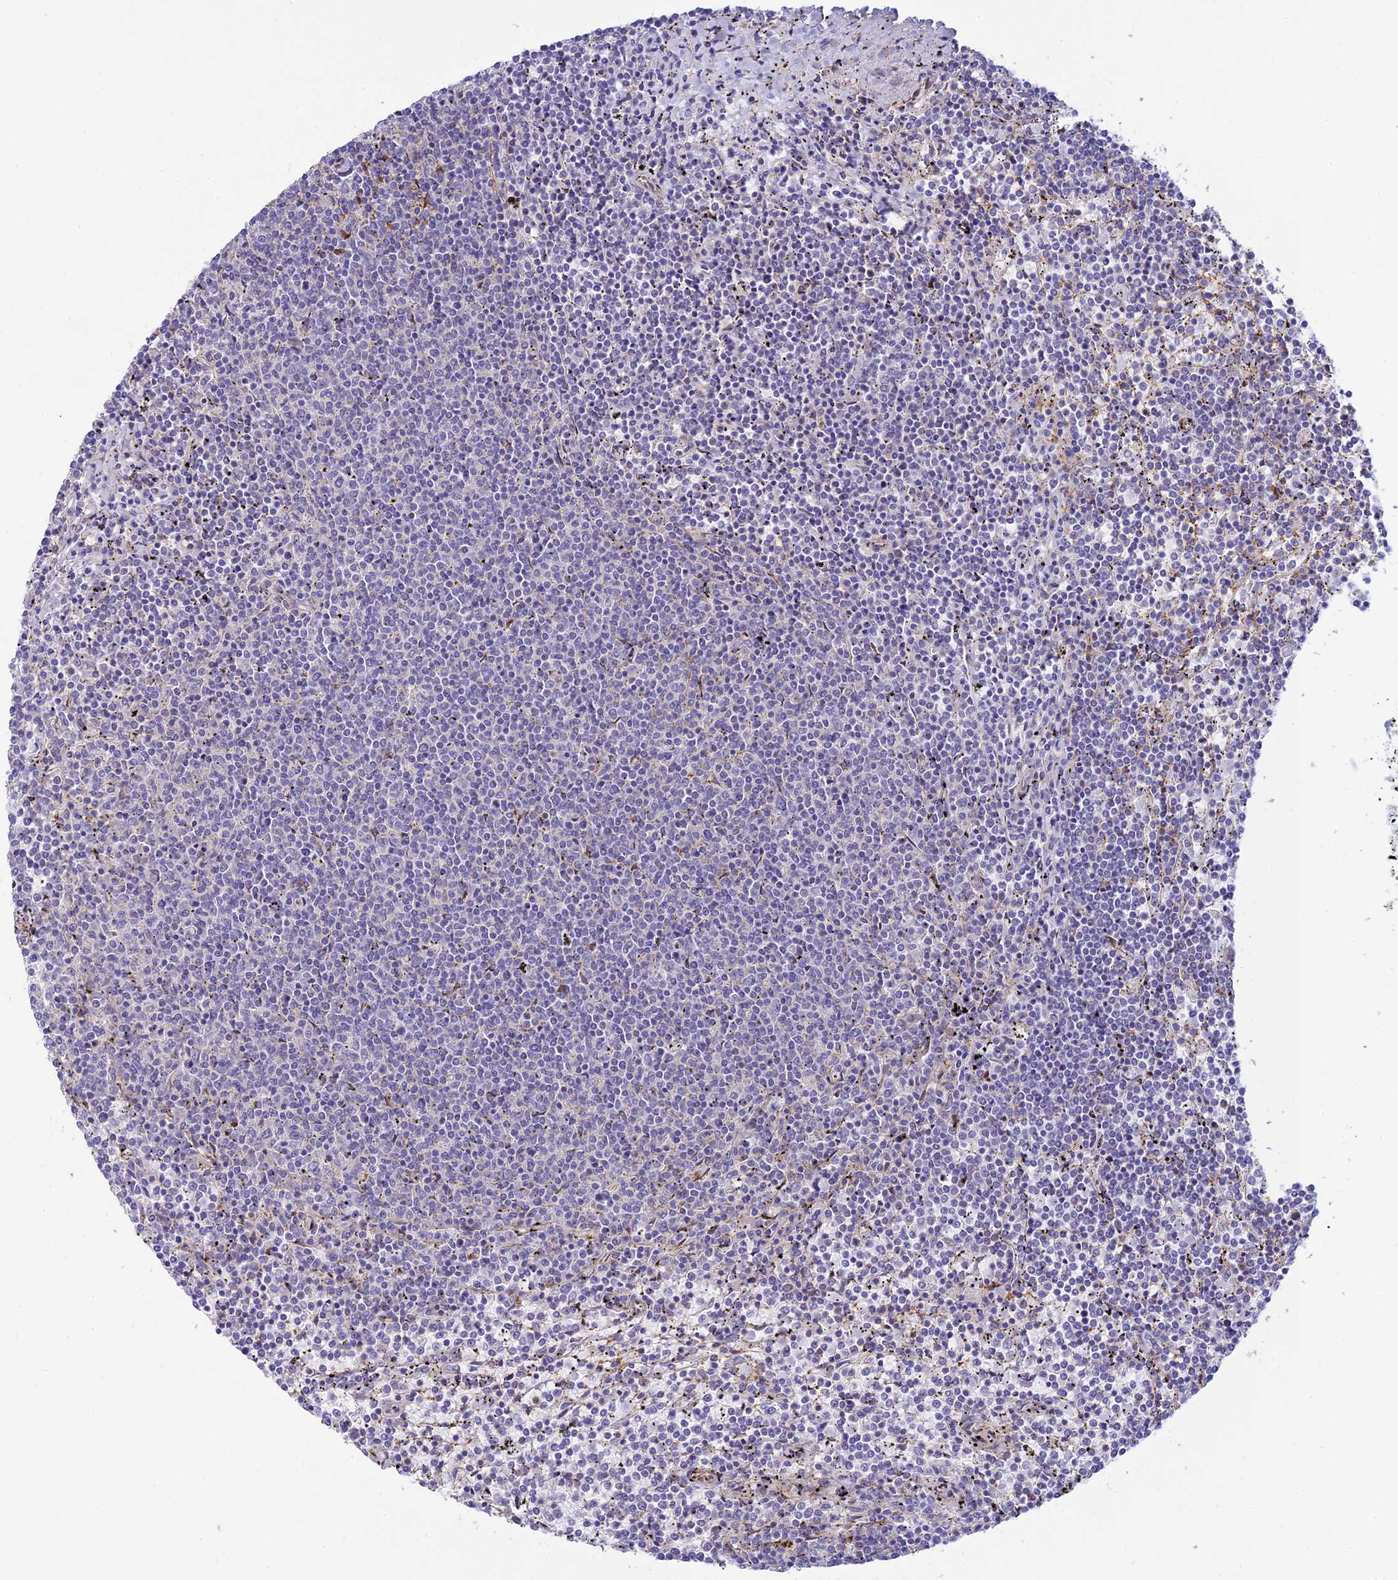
{"staining": {"intensity": "negative", "quantity": "none", "location": "none"}, "tissue": "lymphoma", "cell_type": "Tumor cells", "image_type": "cancer", "snomed": [{"axis": "morphology", "description": "Malignant lymphoma, non-Hodgkin's type, Low grade"}, {"axis": "topography", "description": "Spleen"}], "caption": "Malignant lymphoma, non-Hodgkin's type (low-grade) was stained to show a protein in brown. There is no significant positivity in tumor cells.", "gene": "FBXW4", "patient": {"sex": "female", "age": 50}}